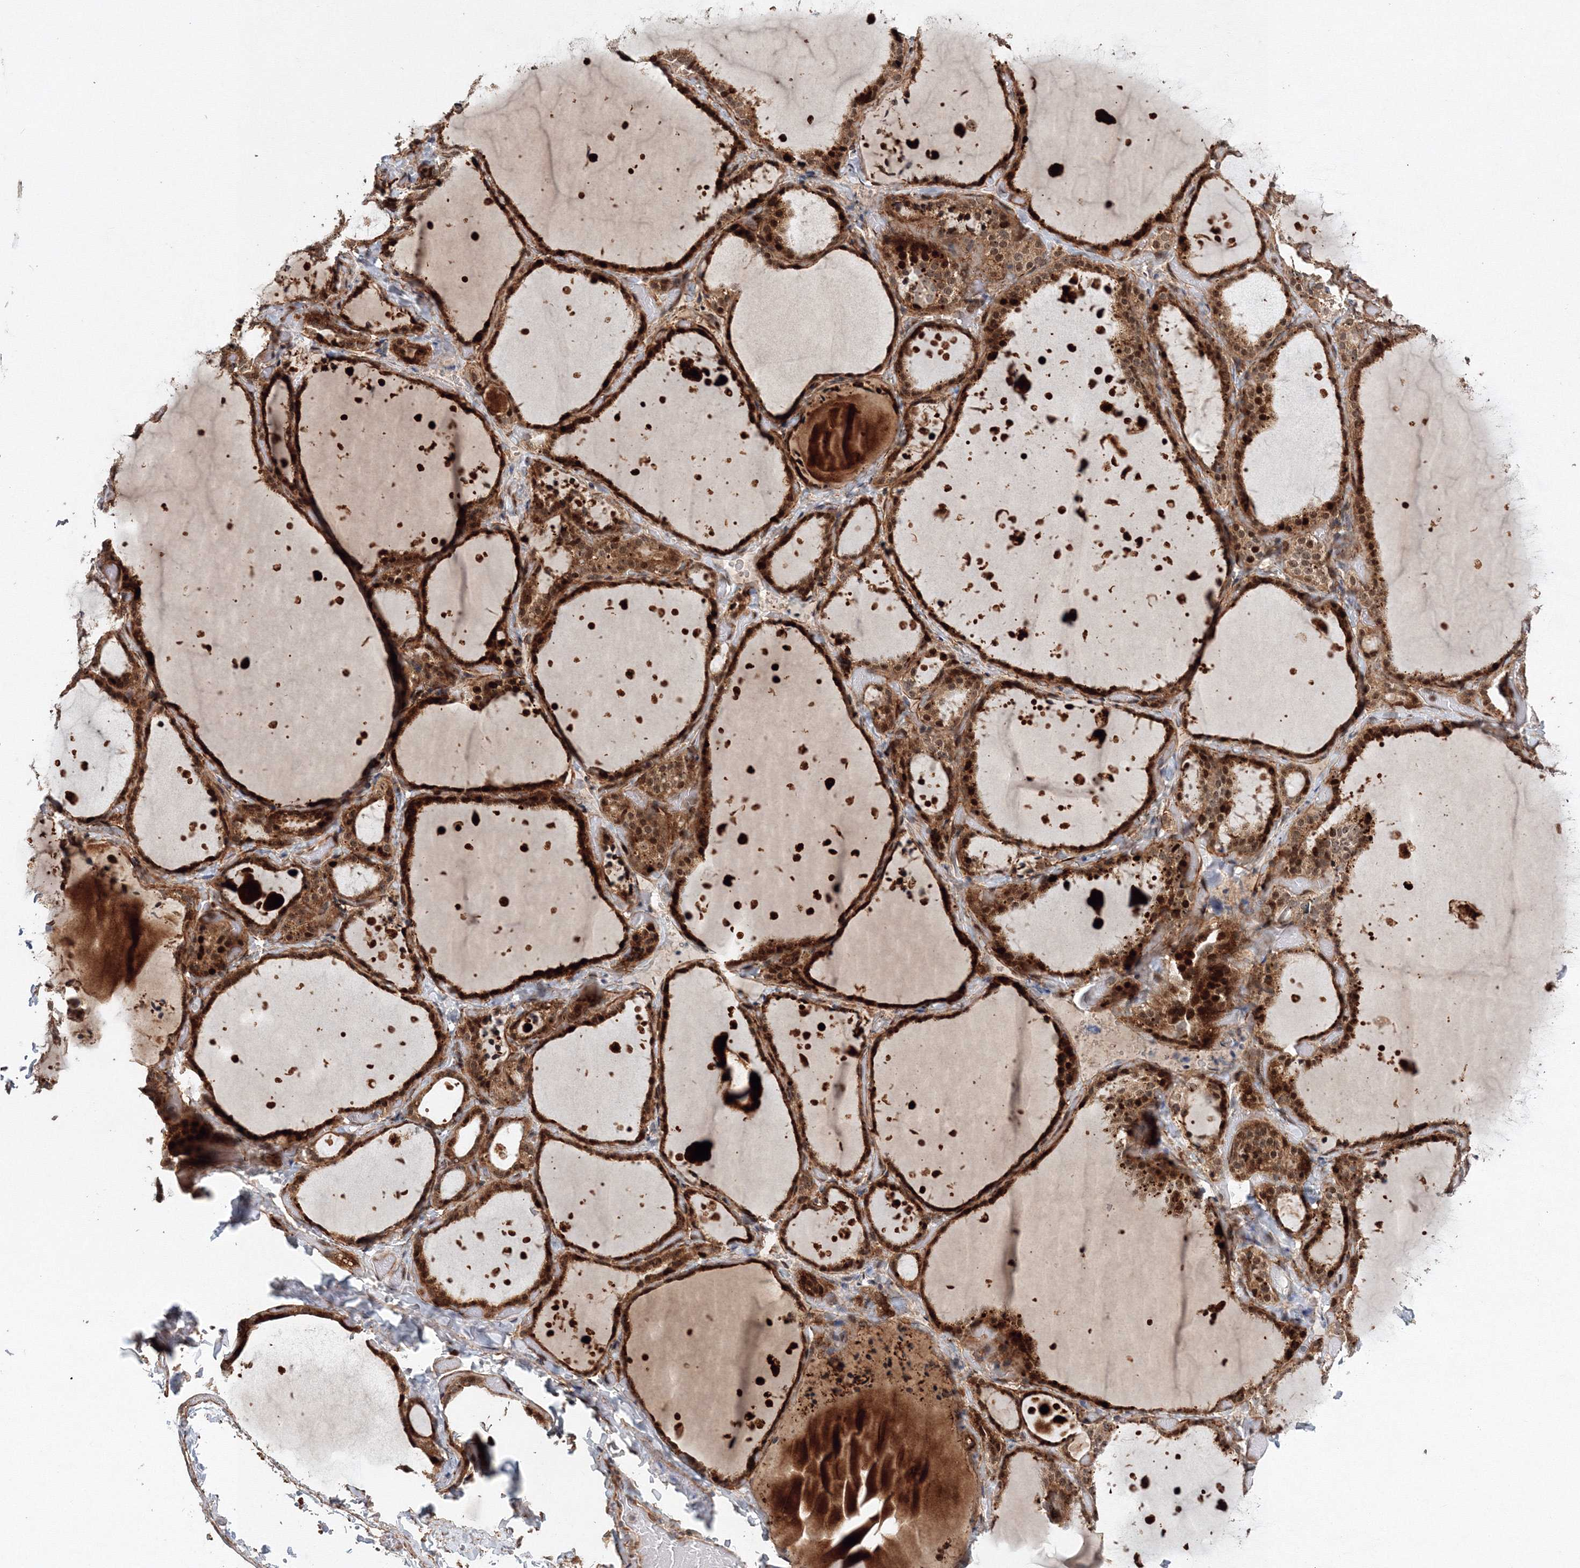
{"staining": {"intensity": "strong", "quantity": ">75%", "location": "cytoplasmic/membranous,nuclear"}, "tissue": "thyroid gland", "cell_type": "Glandular cells", "image_type": "normal", "snomed": [{"axis": "morphology", "description": "Normal tissue, NOS"}, {"axis": "topography", "description": "Thyroid gland"}], "caption": "An IHC image of unremarkable tissue is shown. Protein staining in brown shows strong cytoplasmic/membranous,nuclear positivity in thyroid gland within glandular cells.", "gene": "ANKAR", "patient": {"sex": "female", "age": 44}}